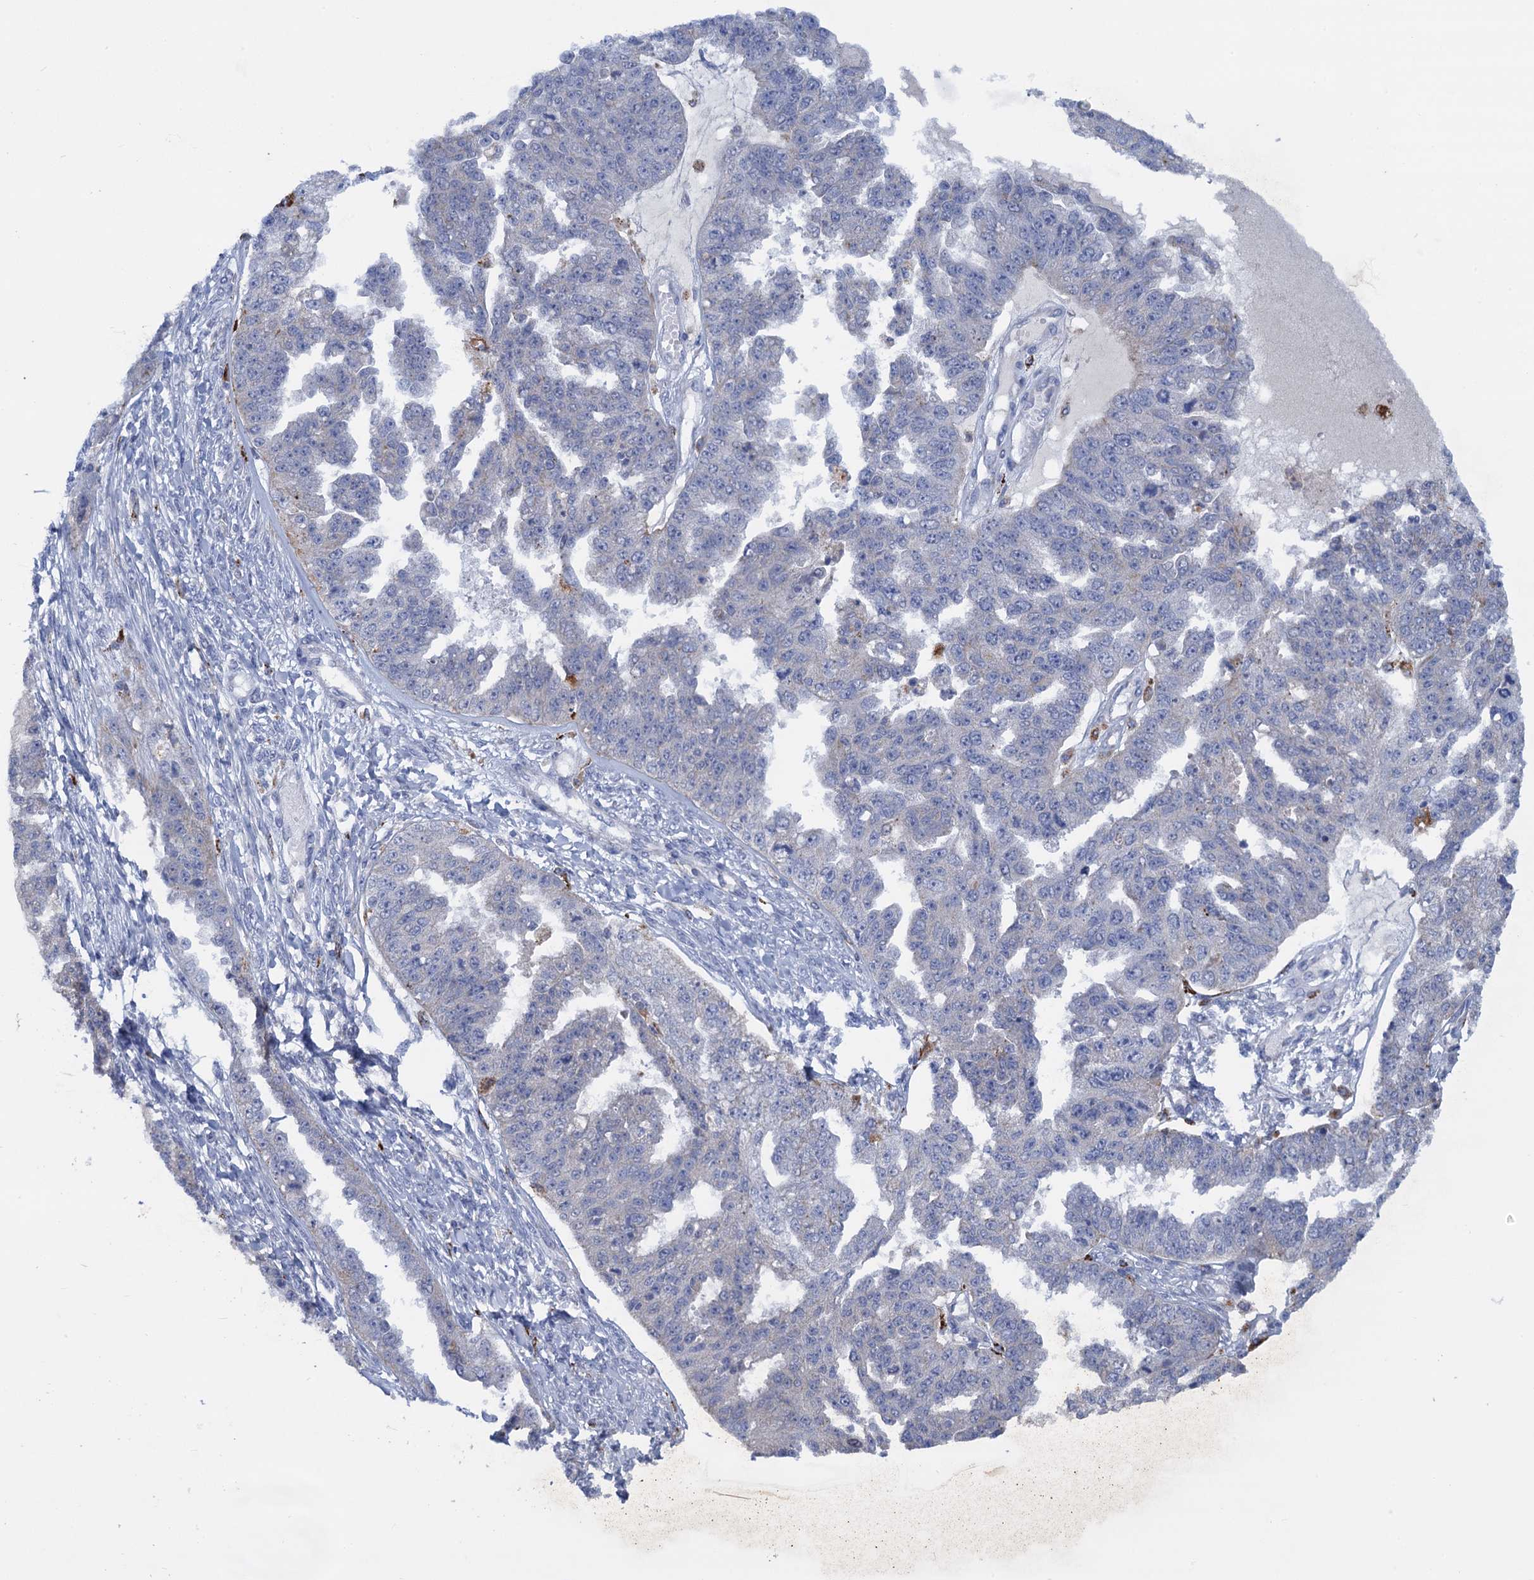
{"staining": {"intensity": "negative", "quantity": "none", "location": "none"}, "tissue": "ovarian cancer", "cell_type": "Tumor cells", "image_type": "cancer", "snomed": [{"axis": "morphology", "description": "Cystadenocarcinoma, serous, NOS"}, {"axis": "topography", "description": "Ovary"}], "caption": "High power microscopy image of an immunohistochemistry histopathology image of serous cystadenocarcinoma (ovarian), revealing no significant staining in tumor cells.", "gene": "ANKS3", "patient": {"sex": "female", "age": 58}}